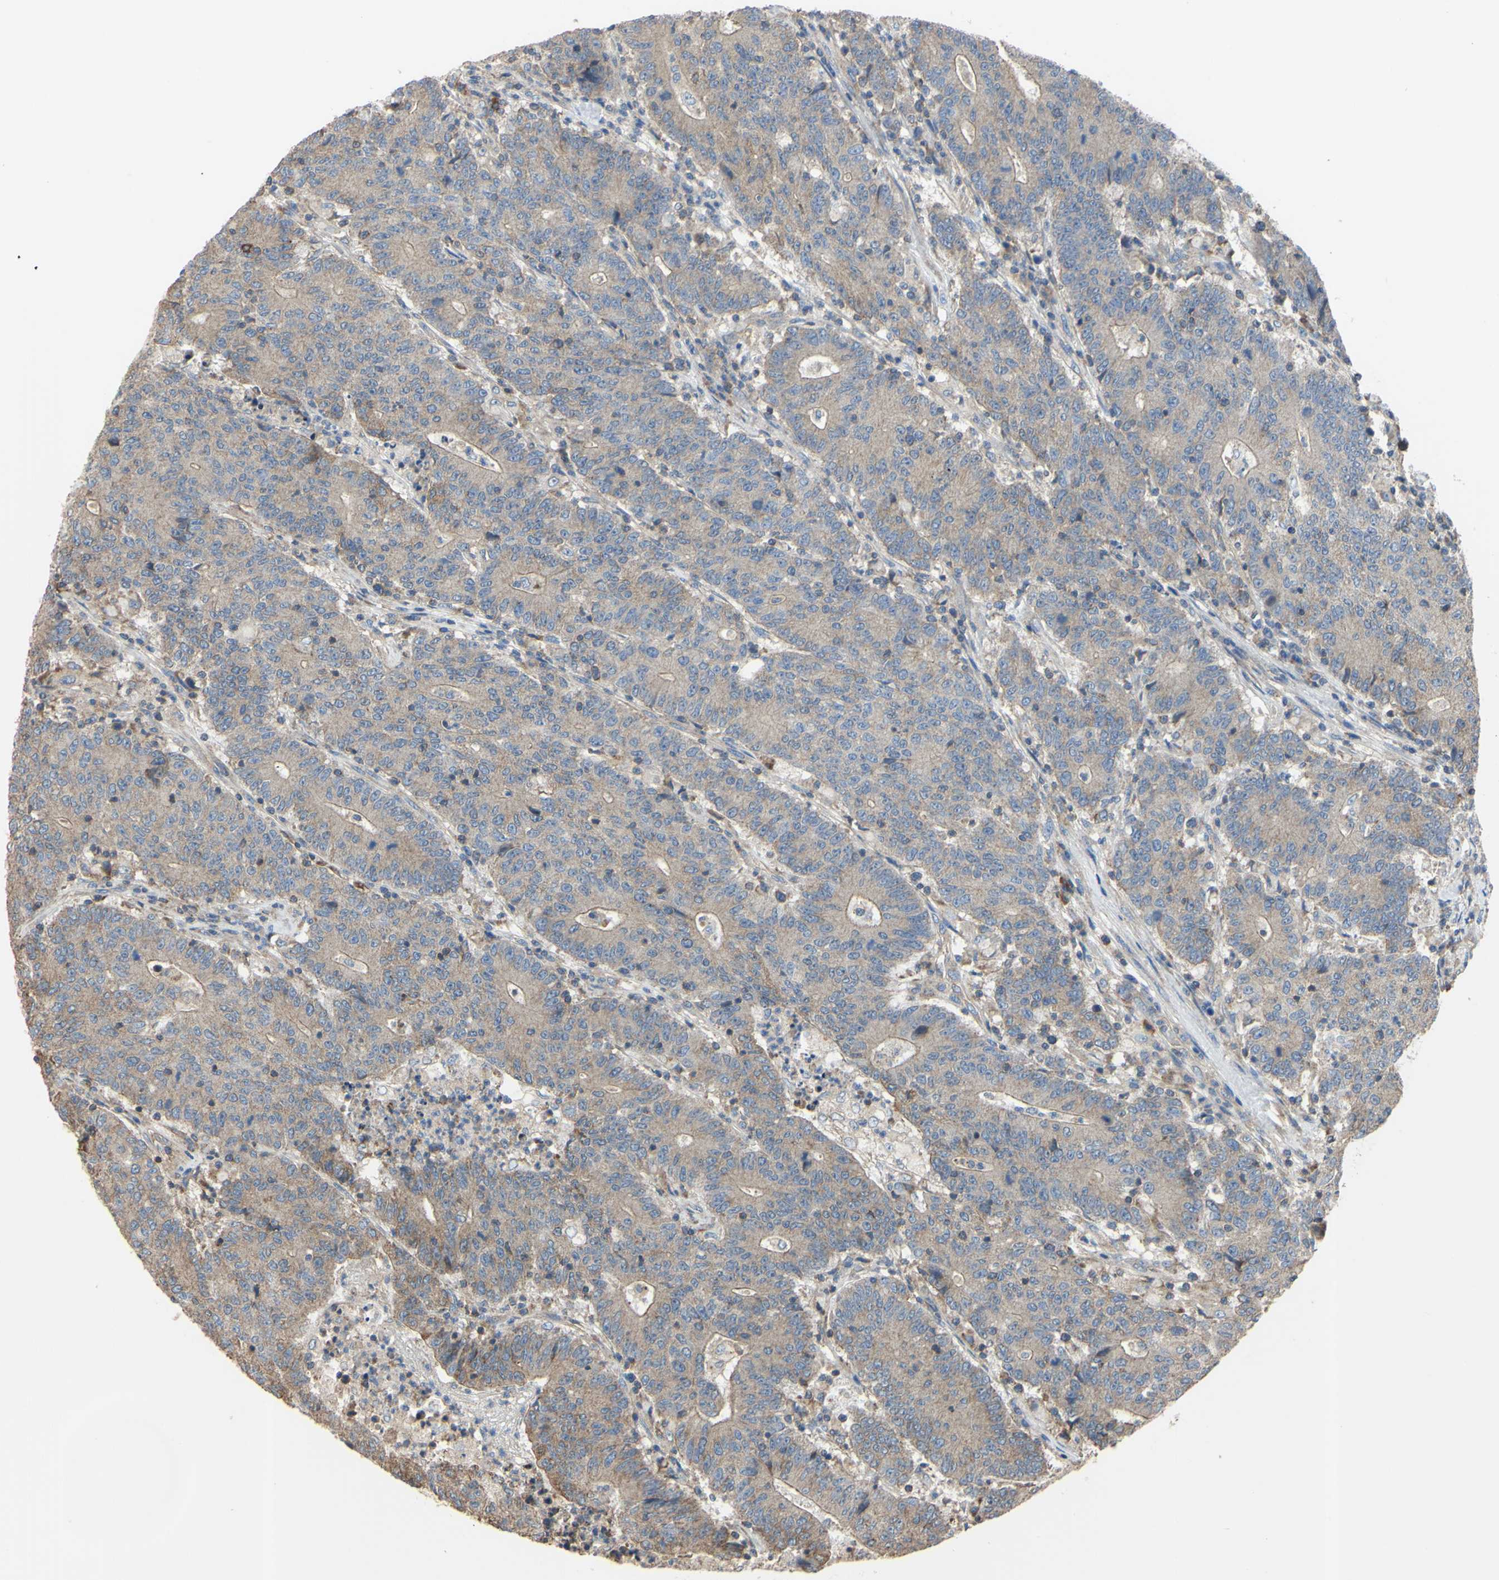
{"staining": {"intensity": "weak", "quantity": ">75%", "location": "cytoplasmic/membranous"}, "tissue": "colorectal cancer", "cell_type": "Tumor cells", "image_type": "cancer", "snomed": [{"axis": "morphology", "description": "Normal tissue, NOS"}, {"axis": "morphology", "description": "Adenocarcinoma, NOS"}, {"axis": "topography", "description": "Colon"}], "caption": "This histopathology image shows colorectal cancer stained with IHC to label a protein in brown. The cytoplasmic/membranous of tumor cells show weak positivity for the protein. Nuclei are counter-stained blue.", "gene": "BECN1", "patient": {"sex": "female", "age": 75}}